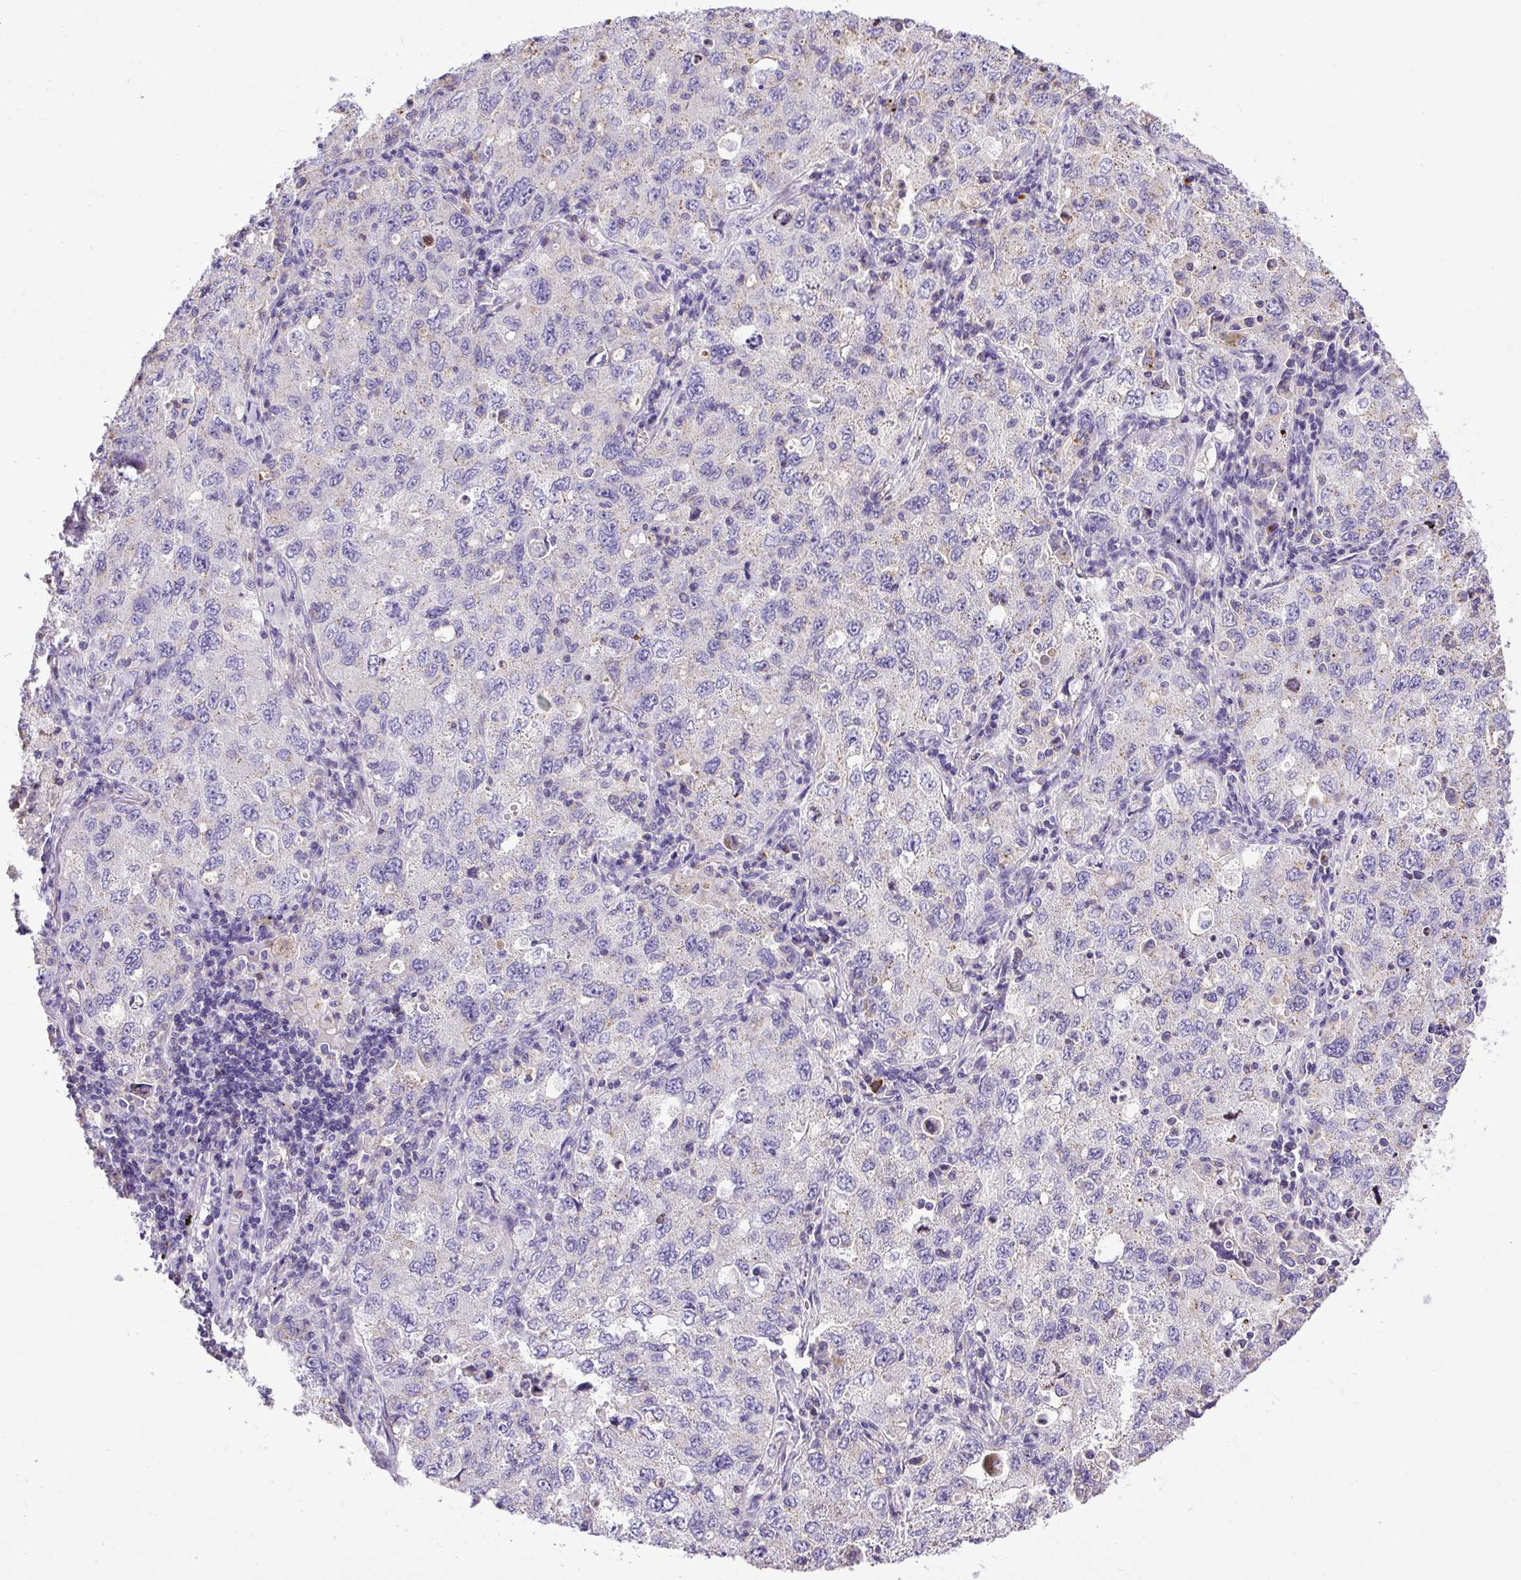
{"staining": {"intensity": "negative", "quantity": "none", "location": "none"}, "tissue": "lung cancer", "cell_type": "Tumor cells", "image_type": "cancer", "snomed": [{"axis": "morphology", "description": "Adenocarcinoma, NOS"}, {"axis": "topography", "description": "Lung"}], "caption": "A histopathology image of lung adenocarcinoma stained for a protein shows no brown staining in tumor cells.", "gene": "CFAP47", "patient": {"sex": "female", "age": 57}}